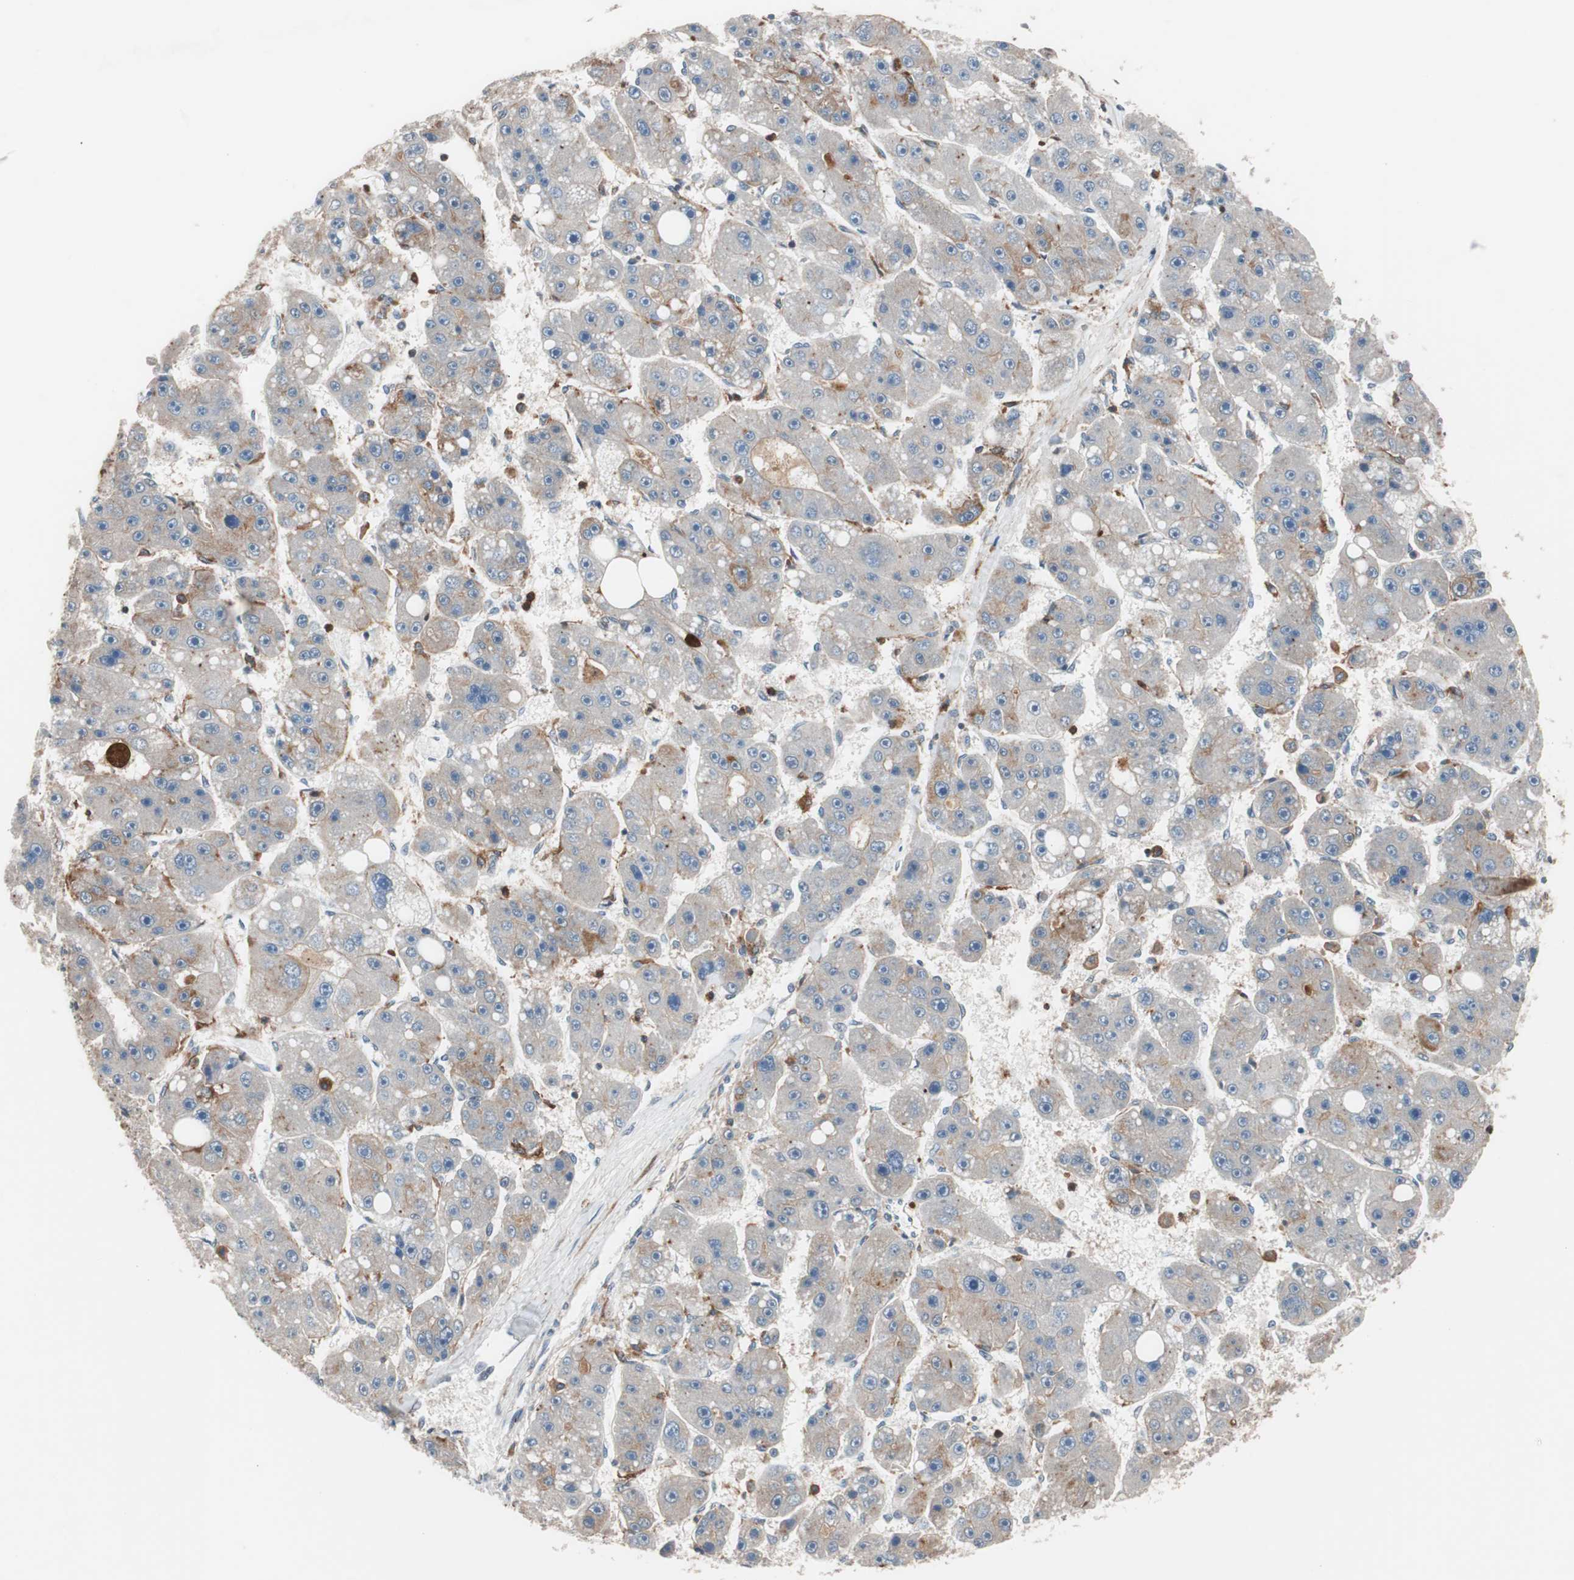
{"staining": {"intensity": "weak", "quantity": "<25%", "location": "cytoplasmic/membranous"}, "tissue": "liver cancer", "cell_type": "Tumor cells", "image_type": "cancer", "snomed": [{"axis": "morphology", "description": "Carcinoma, Hepatocellular, NOS"}, {"axis": "topography", "description": "Liver"}], "caption": "DAB (3,3'-diaminobenzidine) immunohistochemical staining of hepatocellular carcinoma (liver) demonstrates no significant staining in tumor cells. (DAB immunohistochemistry (IHC), high magnification).", "gene": "LITAF", "patient": {"sex": "female", "age": 61}}